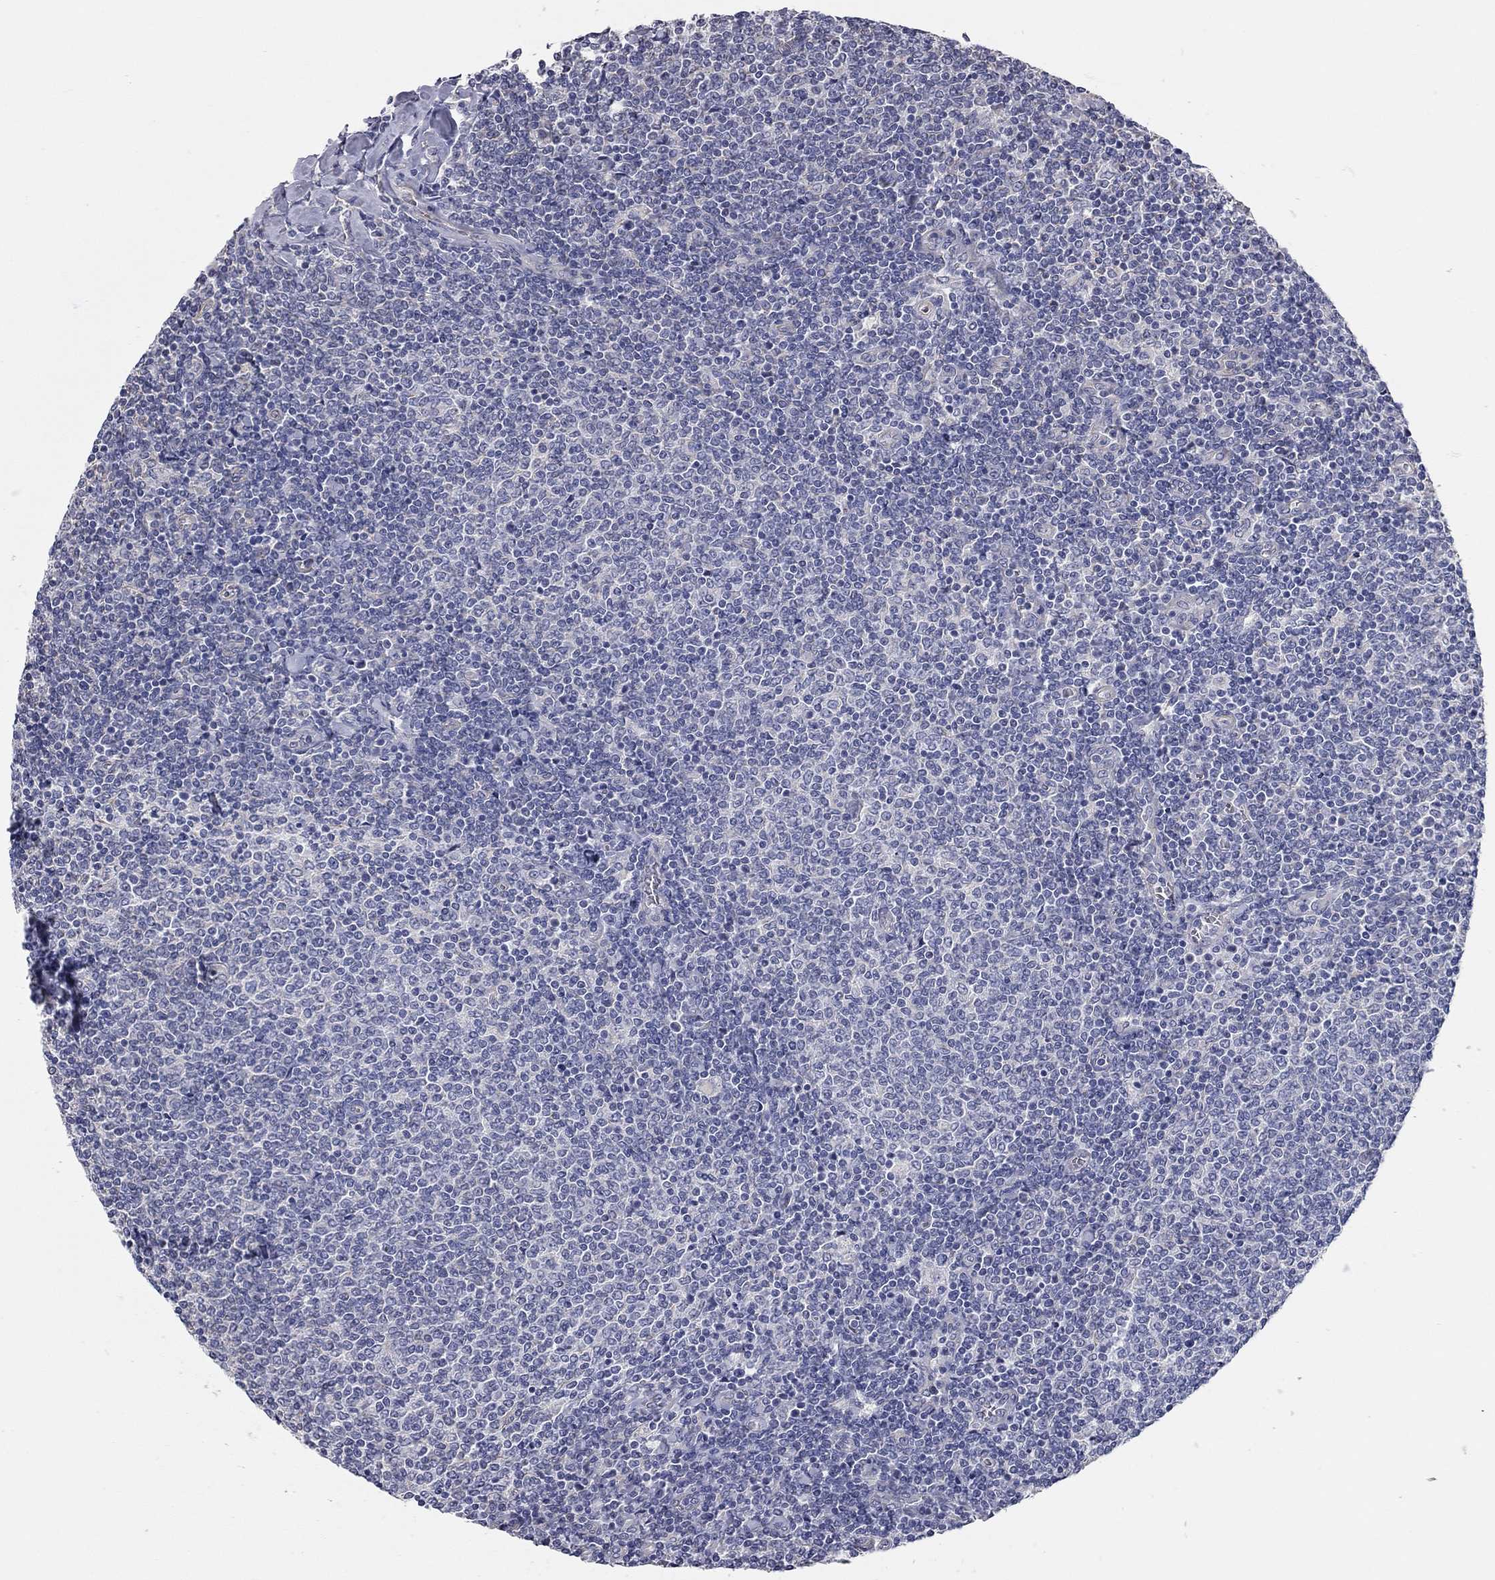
{"staining": {"intensity": "negative", "quantity": "none", "location": "none"}, "tissue": "lymphoma", "cell_type": "Tumor cells", "image_type": "cancer", "snomed": [{"axis": "morphology", "description": "Malignant lymphoma, non-Hodgkin's type, Low grade"}, {"axis": "topography", "description": "Lymph node"}], "caption": "Immunohistochemical staining of lymphoma displays no significant positivity in tumor cells. (IHC, brightfield microscopy, high magnification).", "gene": "C10orf90", "patient": {"sex": "male", "age": 52}}